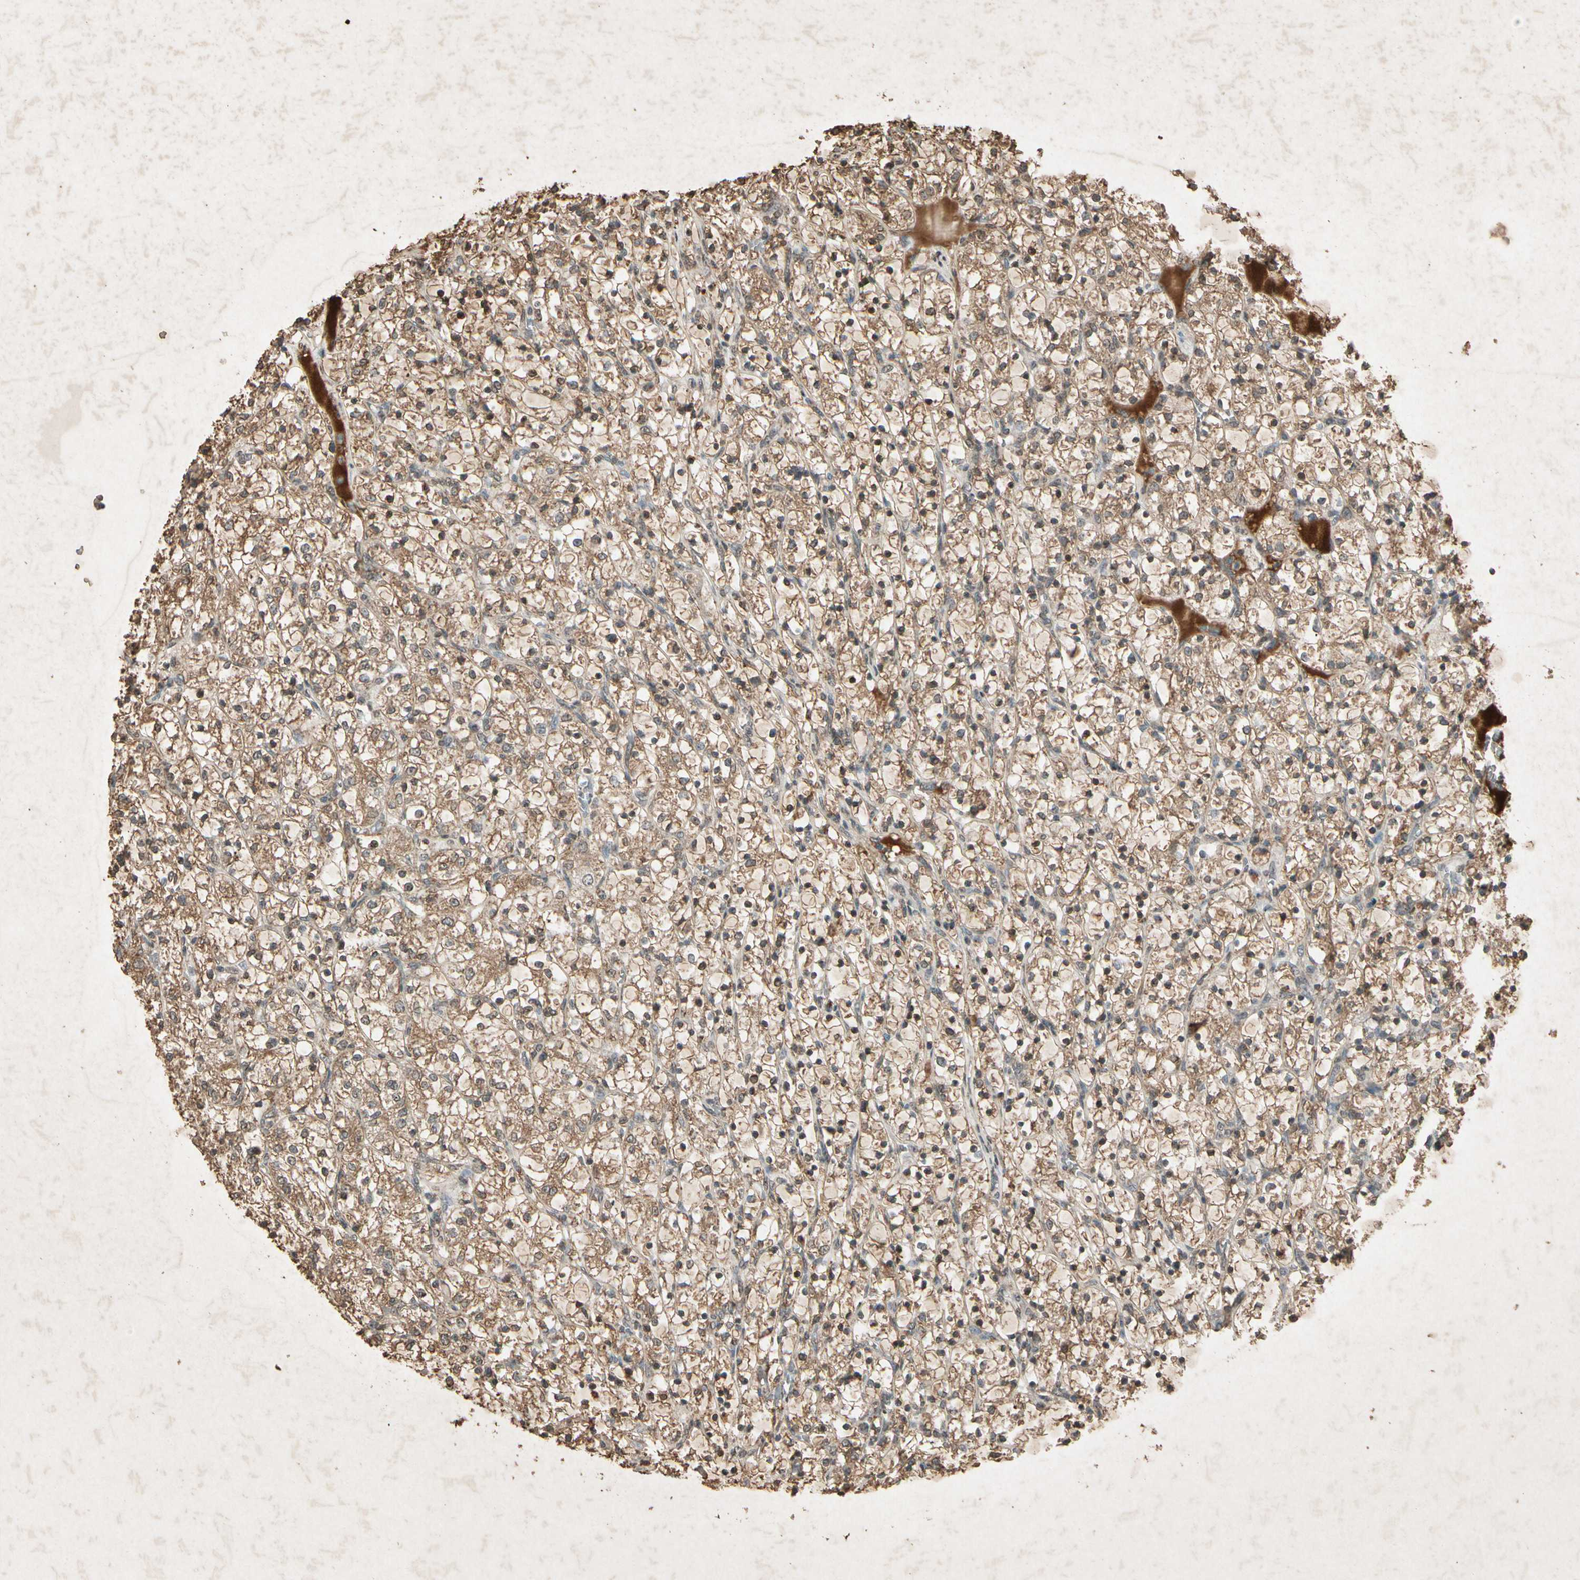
{"staining": {"intensity": "moderate", "quantity": ">75%", "location": "cytoplasmic/membranous"}, "tissue": "renal cancer", "cell_type": "Tumor cells", "image_type": "cancer", "snomed": [{"axis": "morphology", "description": "Adenocarcinoma, NOS"}, {"axis": "topography", "description": "Kidney"}], "caption": "Human renal cancer (adenocarcinoma) stained with a brown dye exhibits moderate cytoplasmic/membranous positive positivity in about >75% of tumor cells.", "gene": "GC", "patient": {"sex": "female", "age": 69}}